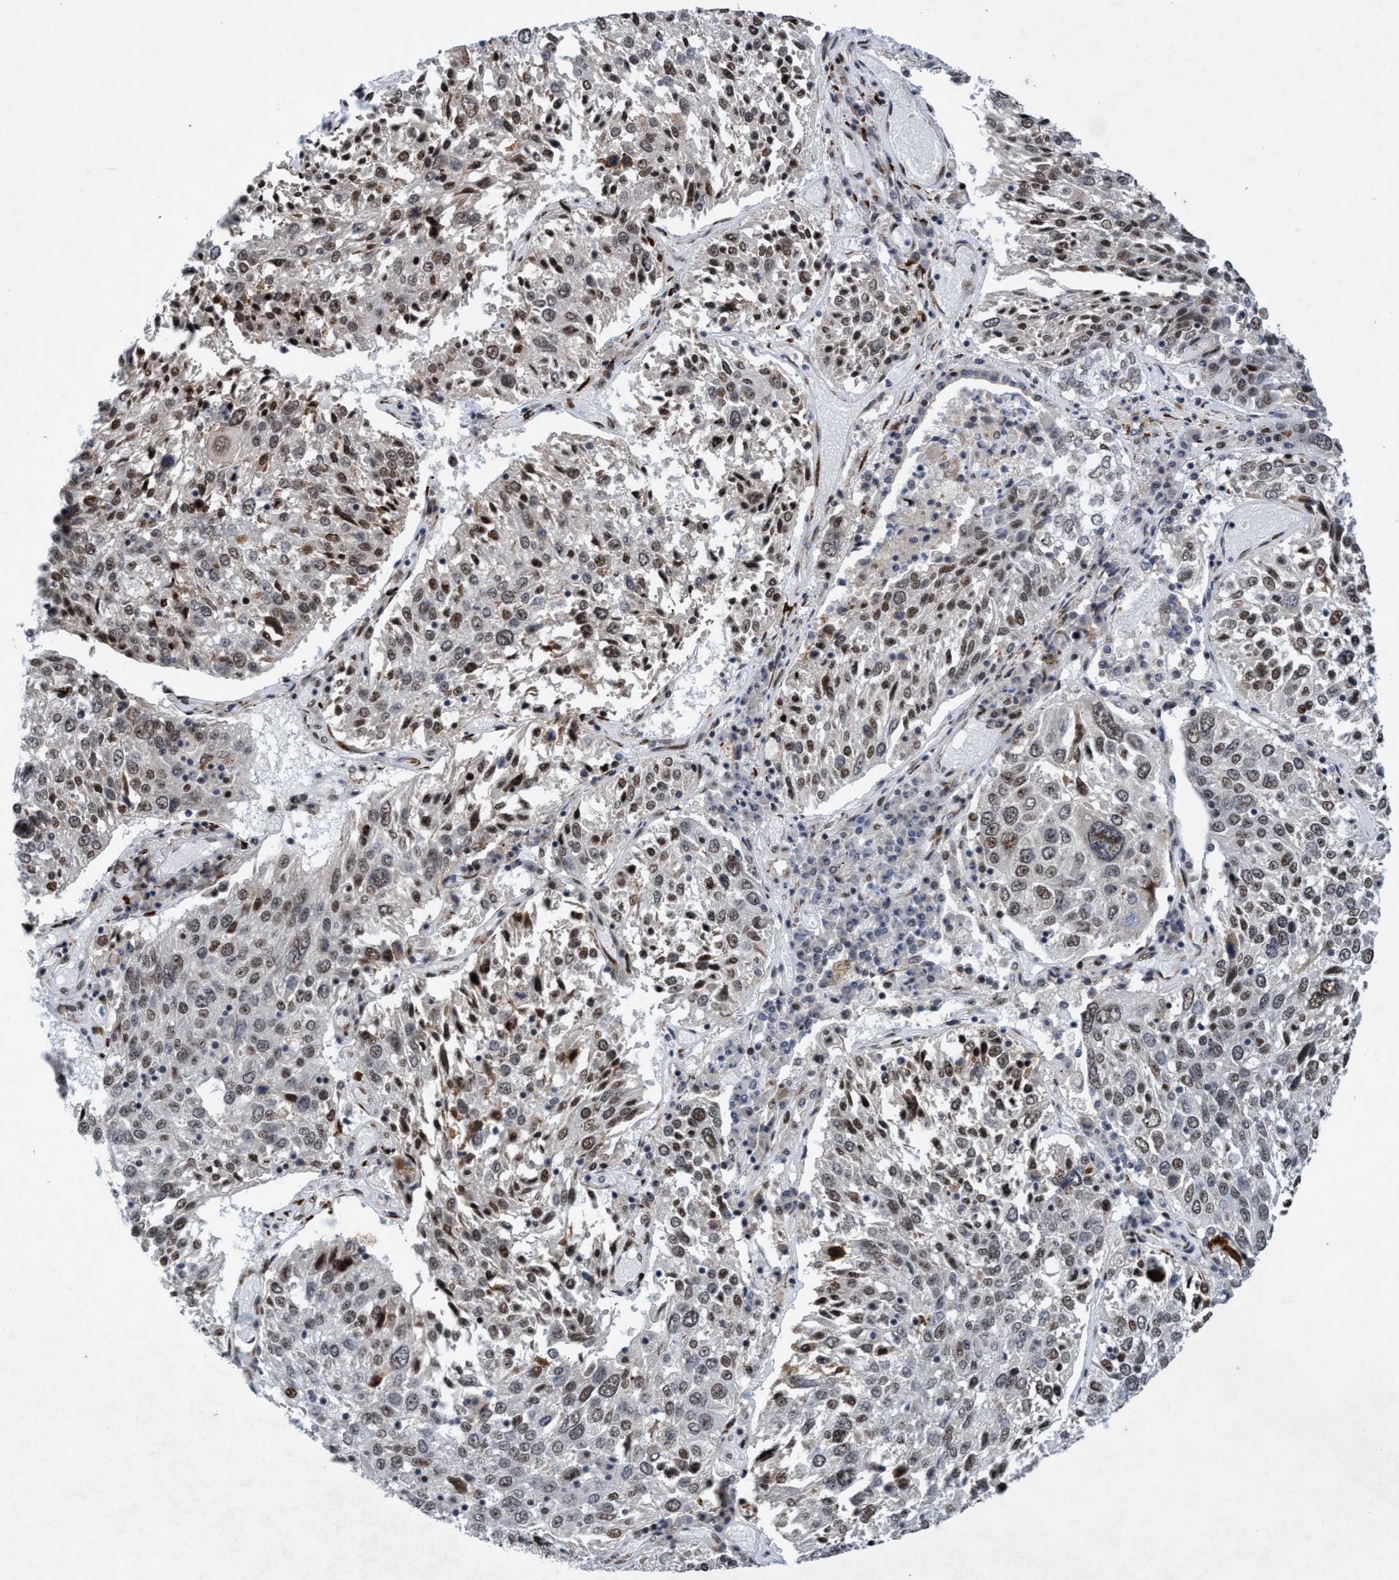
{"staining": {"intensity": "weak", "quantity": ">75%", "location": "nuclear"}, "tissue": "lung cancer", "cell_type": "Tumor cells", "image_type": "cancer", "snomed": [{"axis": "morphology", "description": "Squamous cell carcinoma, NOS"}, {"axis": "topography", "description": "Lung"}], "caption": "Protein staining exhibits weak nuclear expression in about >75% of tumor cells in lung cancer.", "gene": "GLT6D1", "patient": {"sex": "male", "age": 65}}